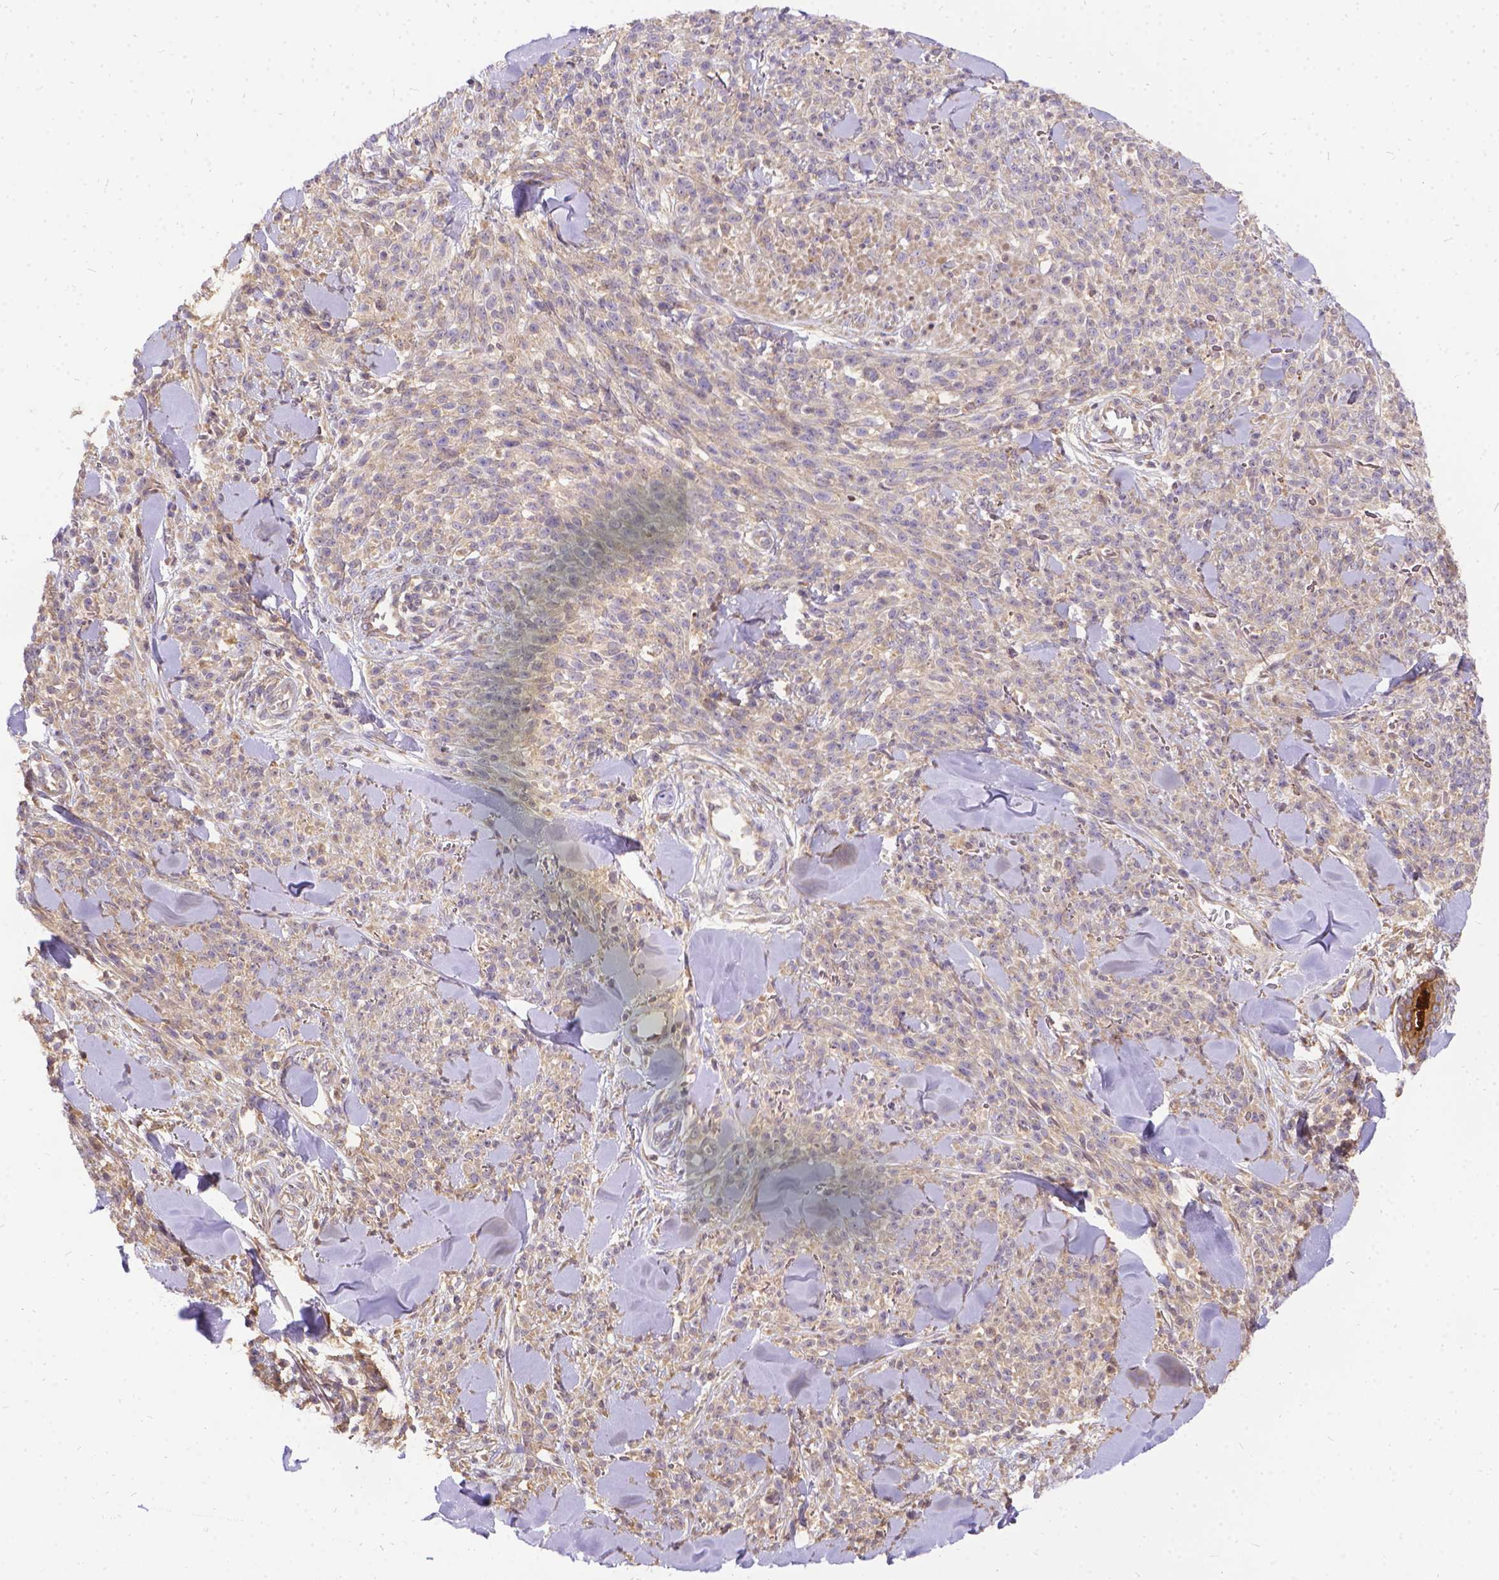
{"staining": {"intensity": "weak", "quantity": "<25%", "location": "cytoplasmic/membranous"}, "tissue": "melanoma", "cell_type": "Tumor cells", "image_type": "cancer", "snomed": [{"axis": "morphology", "description": "Malignant melanoma, NOS"}, {"axis": "topography", "description": "Skin"}, {"axis": "topography", "description": "Skin of trunk"}], "caption": "Tumor cells show no significant protein positivity in melanoma.", "gene": "DENND6A", "patient": {"sex": "male", "age": 74}}